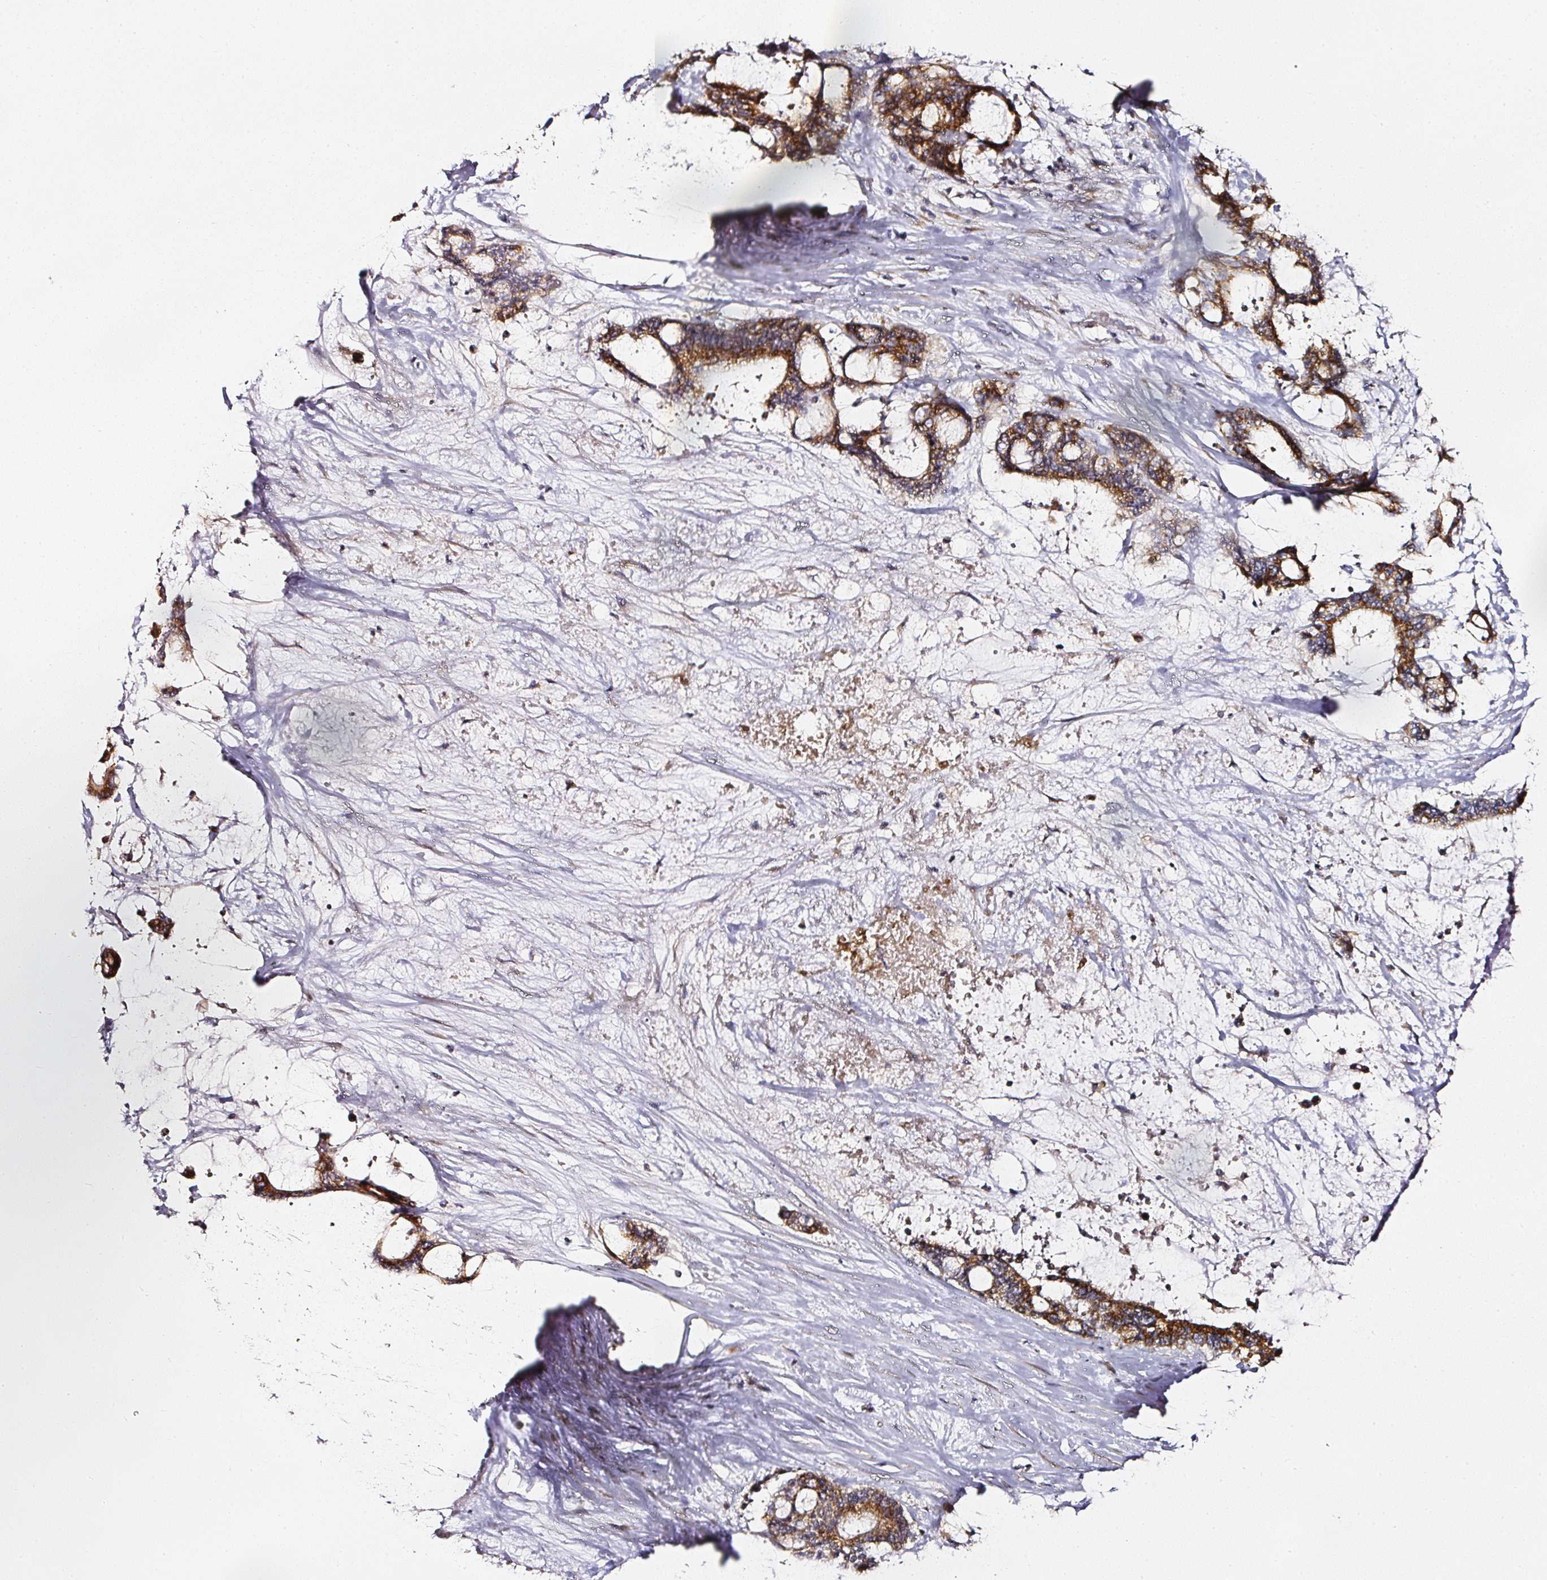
{"staining": {"intensity": "strong", "quantity": ">75%", "location": "cytoplasmic/membranous"}, "tissue": "liver cancer", "cell_type": "Tumor cells", "image_type": "cancer", "snomed": [{"axis": "morphology", "description": "Normal tissue, NOS"}, {"axis": "morphology", "description": "Cholangiocarcinoma"}, {"axis": "topography", "description": "Liver"}, {"axis": "topography", "description": "Peripheral nerve tissue"}], "caption": "Cholangiocarcinoma (liver) stained for a protein (brown) shows strong cytoplasmic/membranous positive positivity in approximately >75% of tumor cells.", "gene": "NTRK1", "patient": {"sex": "female", "age": 73}}